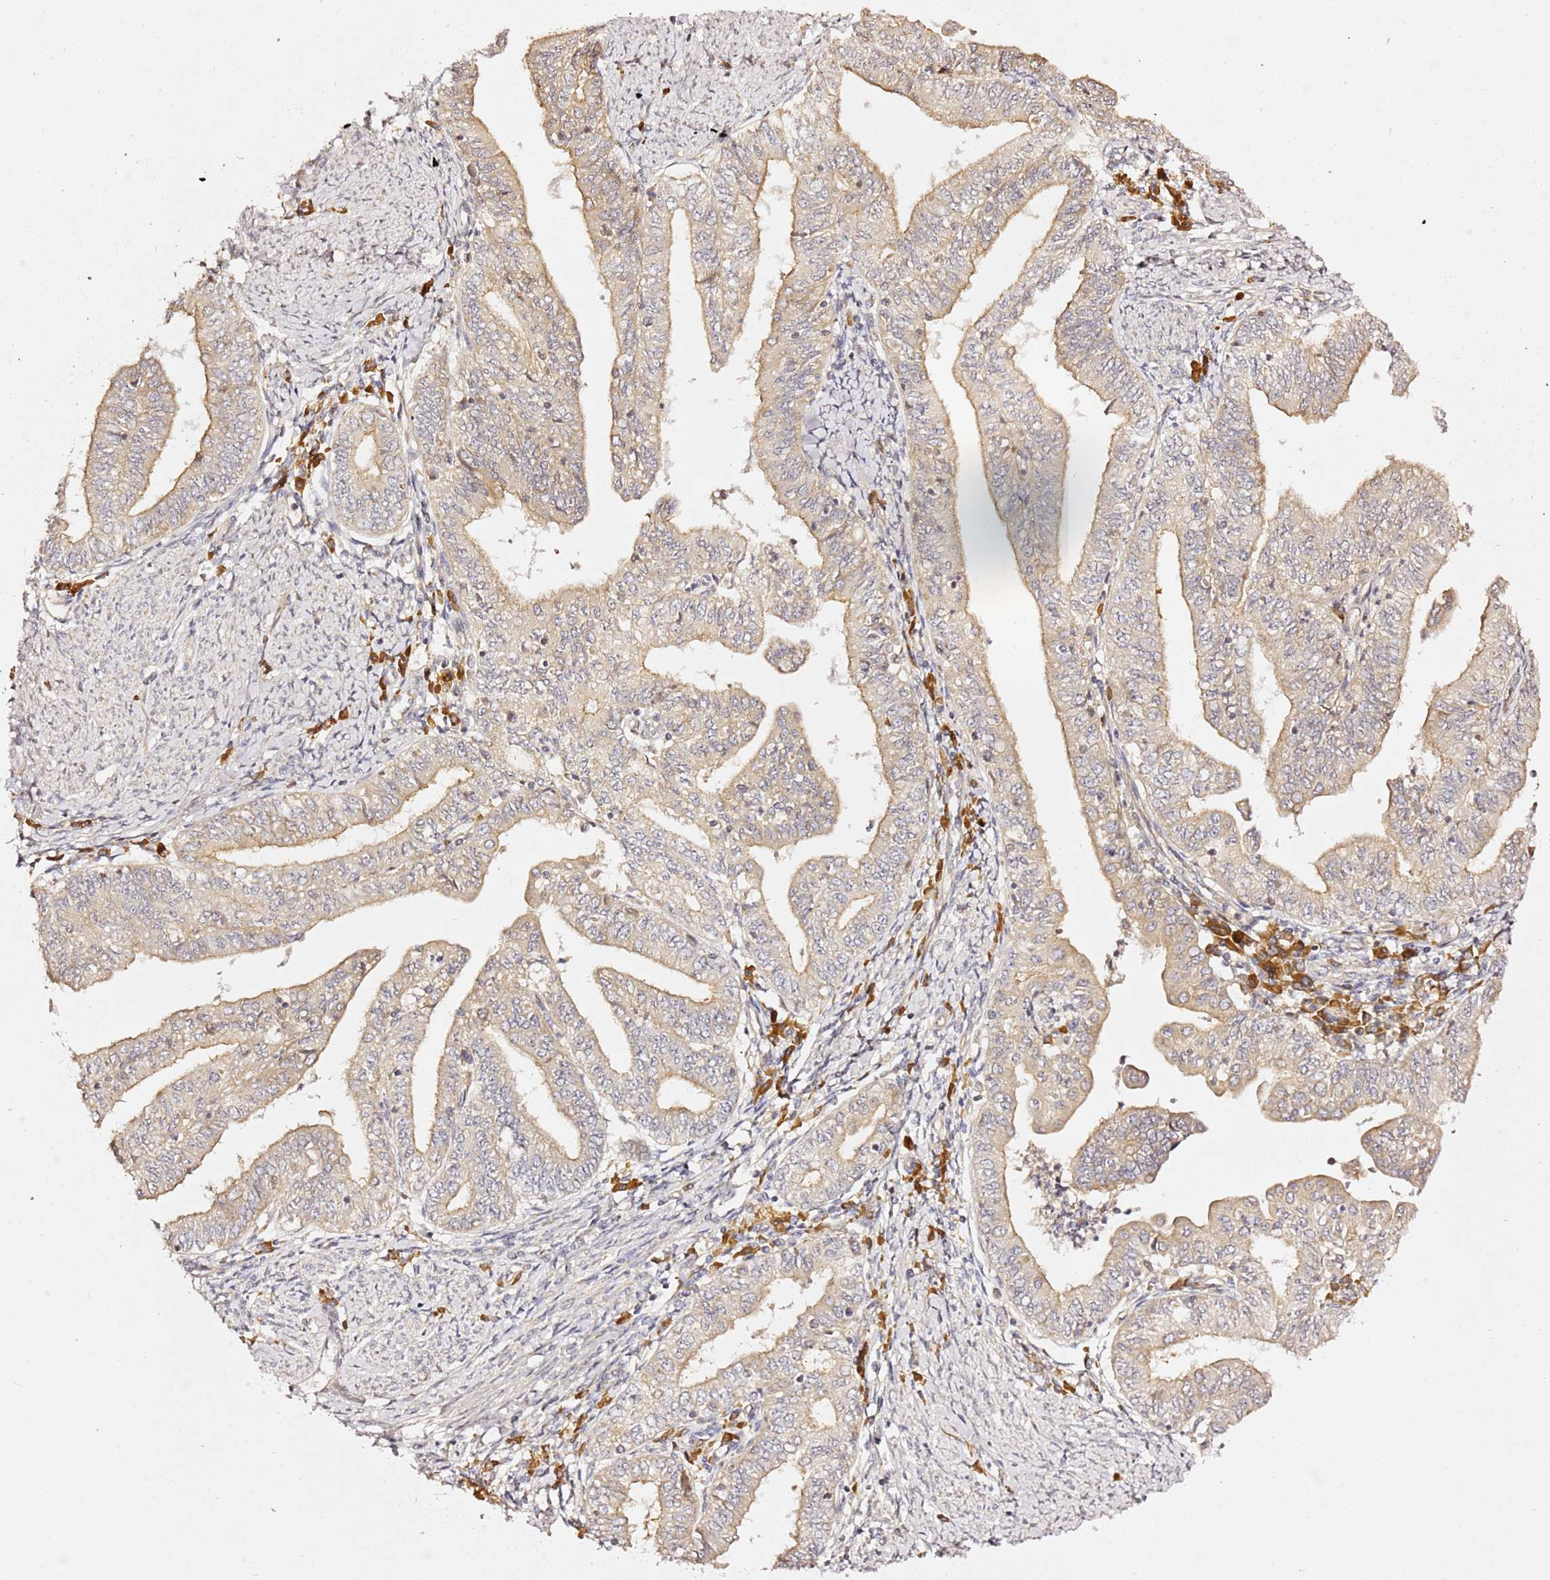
{"staining": {"intensity": "weak", "quantity": "25%-75%", "location": "cytoplasmic/membranous"}, "tissue": "endometrial cancer", "cell_type": "Tumor cells", "image_type": "cancer", "snomed": [{"axis": "morphology", "description": "Adenocarcinoma, NOS"}, {"axis": "topography", "description": "Endometrium"}], "caption": "This is an image of IHC staining of adenocarcinoma (endometrial), which shows weak staining in the cytoplasmic/membranous of tumor cells.", "gene": "OSBPL2", "patient": {"sex": "female", "age": 66}}